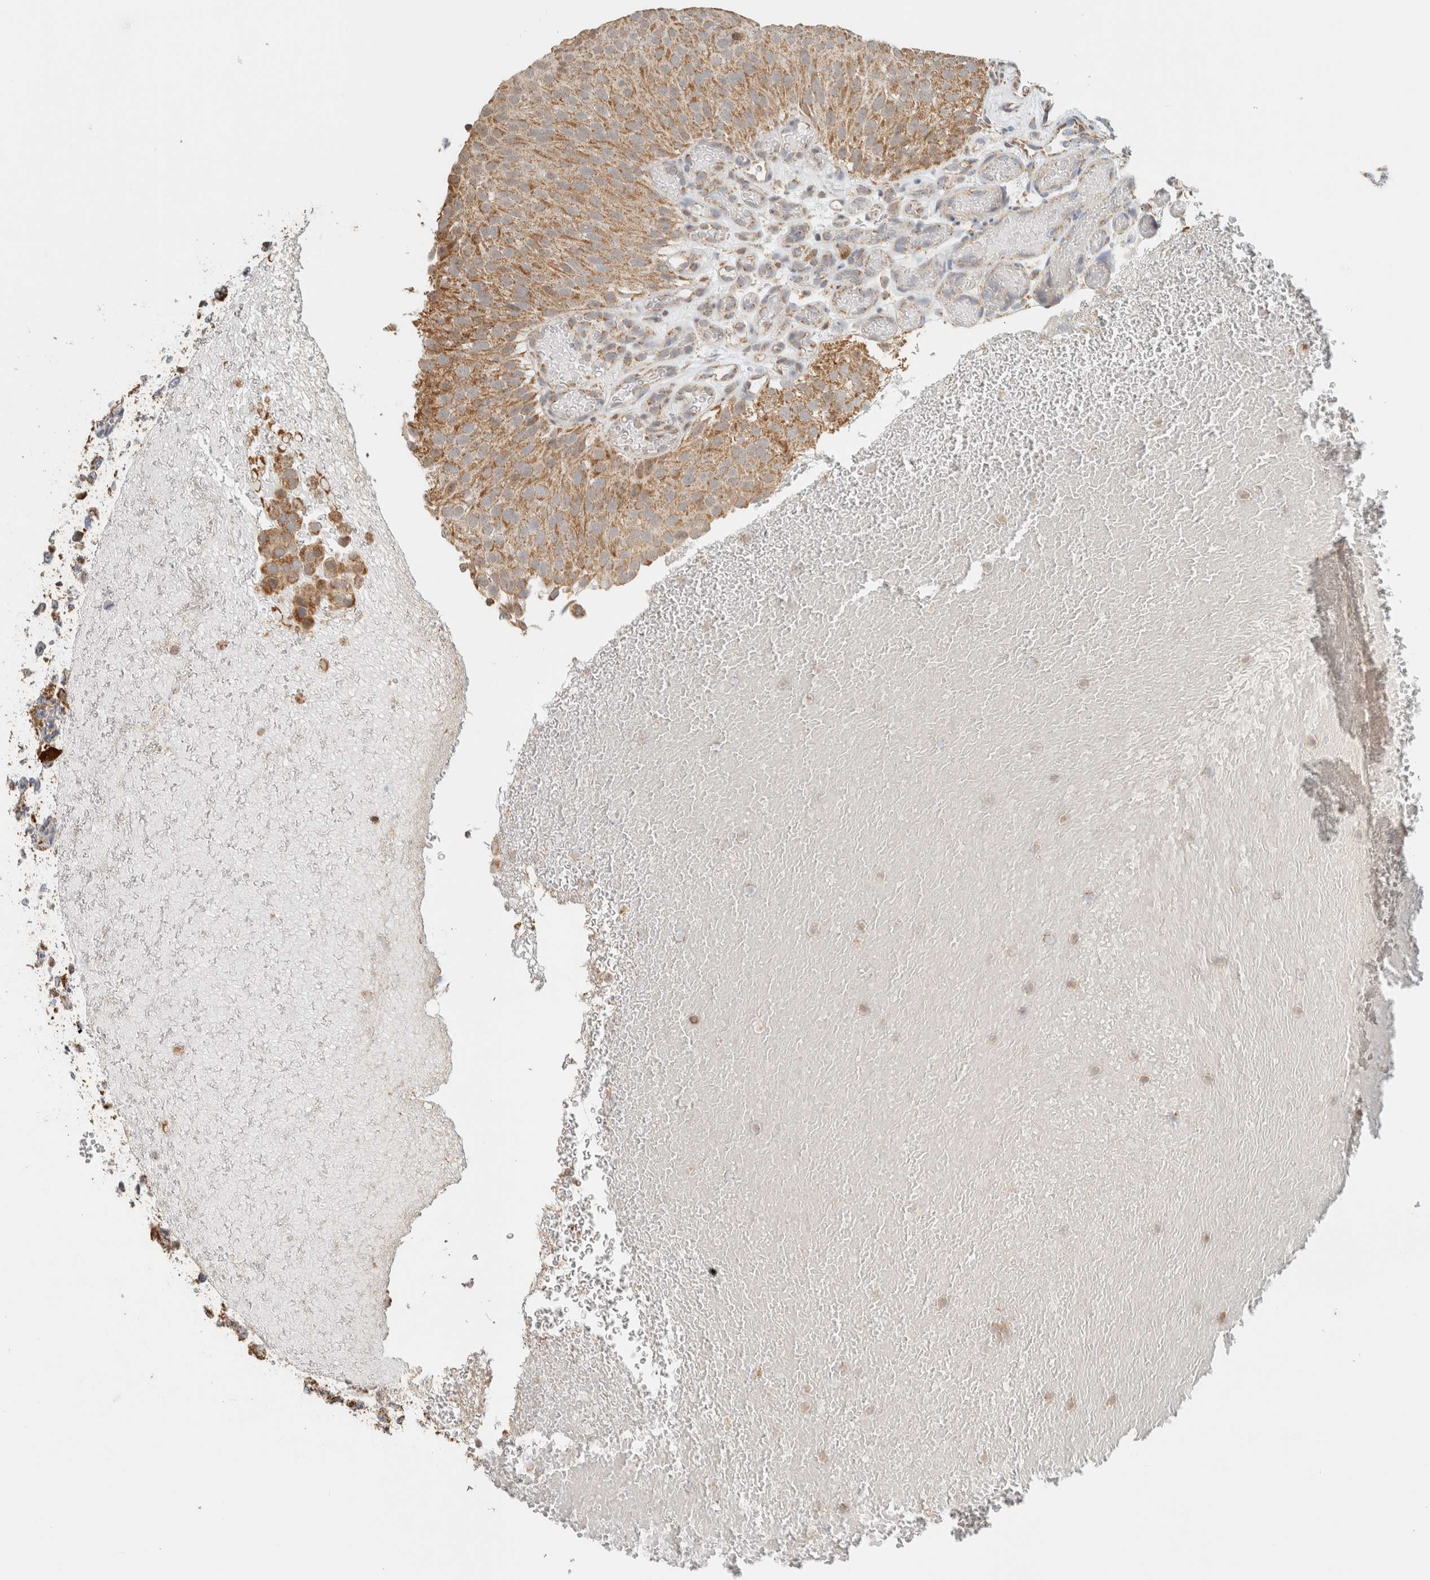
{"staining": {"intensity": "moderate", "quantity": ">75%", "location": "cytoplasmic/membranous"}, "tissue": "urothelial cancer", "cell_type": "Tumor cells", "image_type": "cancer", "snomed": [{"axis": "morphology", "description": "Urothelial carcinoma, Low grade"}, {"axis": "topography", "description": "Urinary bladder"}], "caption": "Tumor cells exhibit moderate cytoplasmic/membranous positivity in approximately >75% of cells in low-grade urothelial carcinoma.", "gene": "CAPG", "patient": {"sex": "male", "age": 78}}